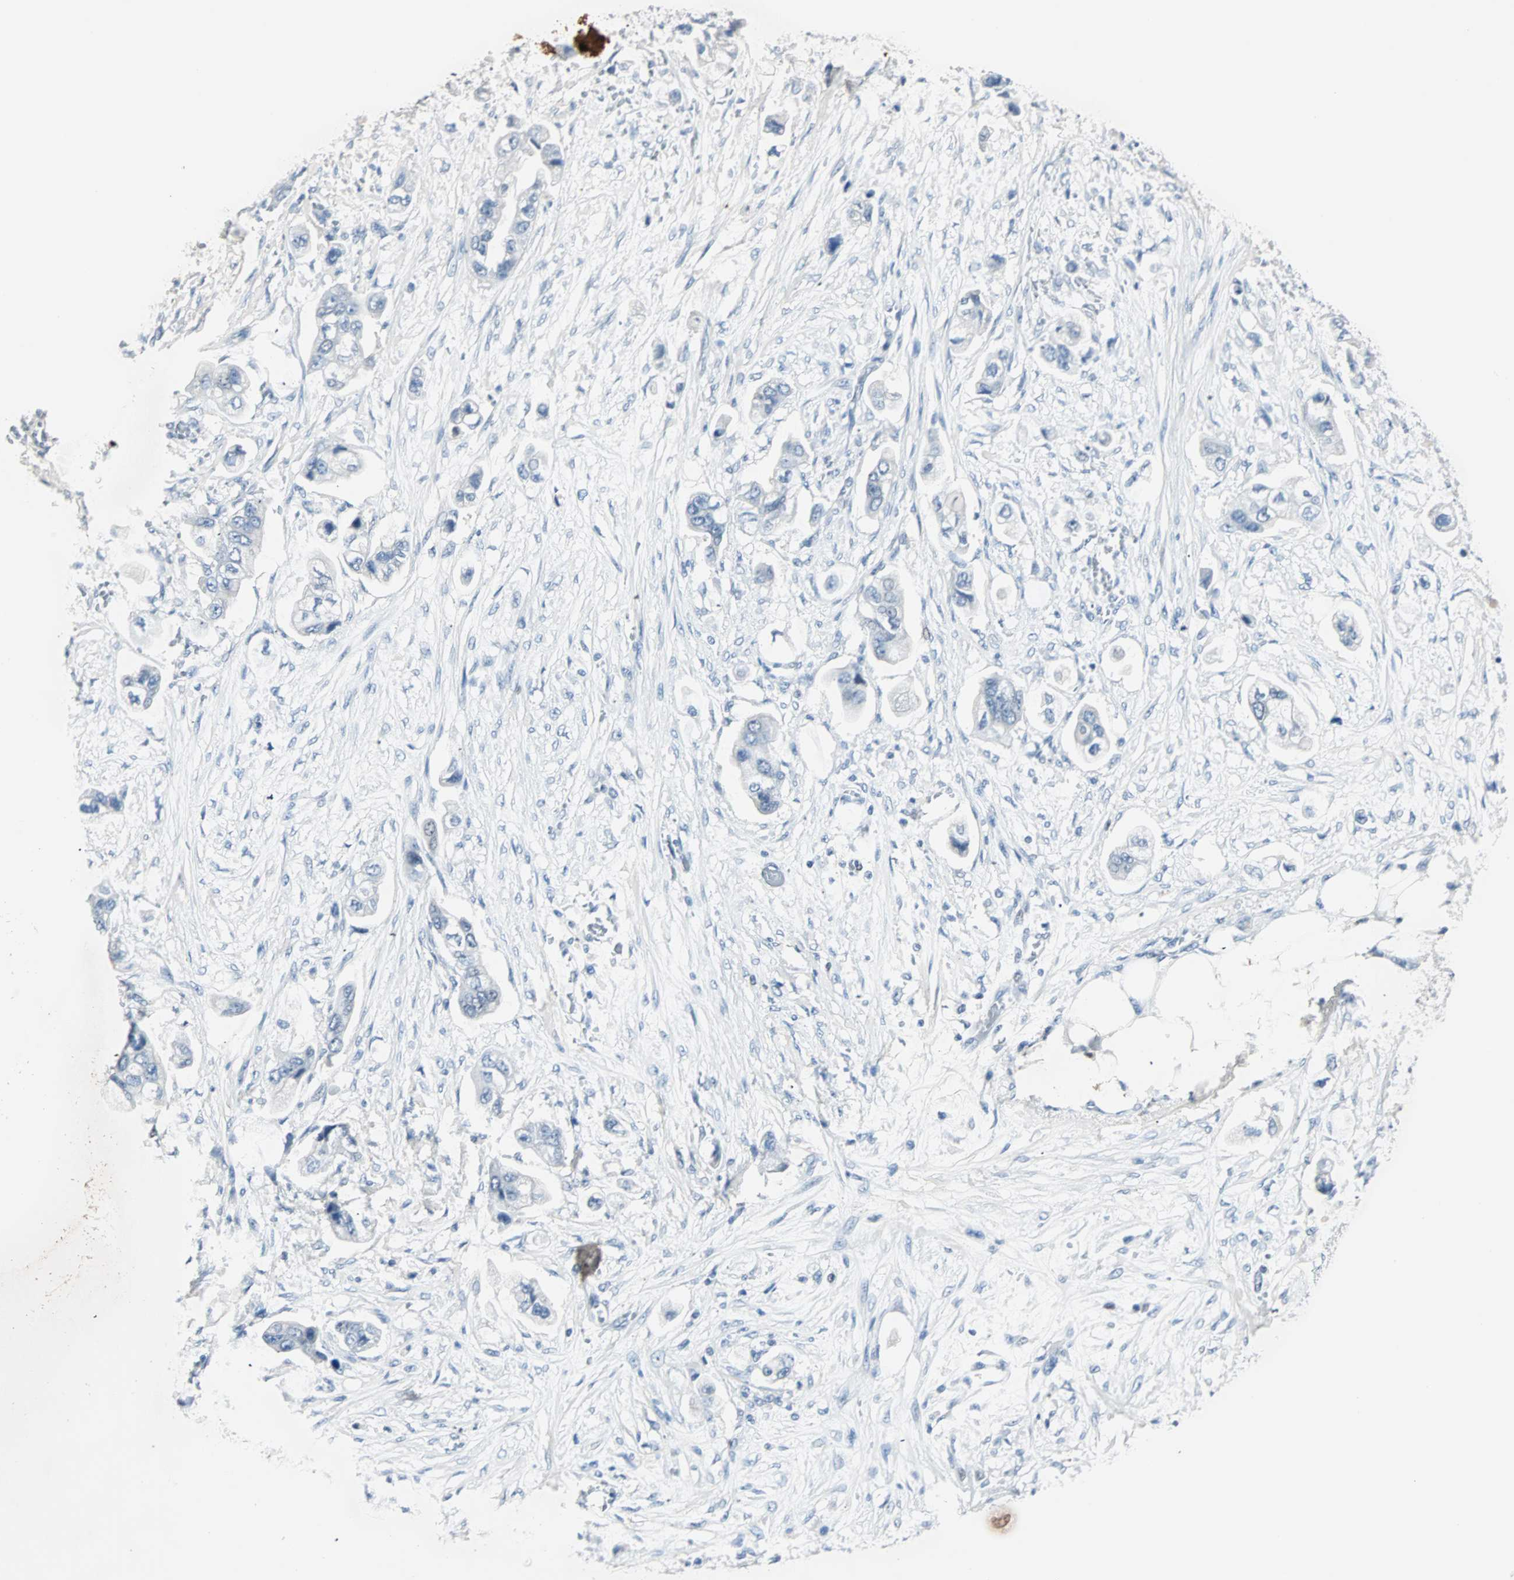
{"staining": {"intensity": "negative", "quantity": "none", "location": "none"}, "tissue": "stomach cancer", "cell_type": "Tumor cells", "image_type": "cancer", "snomed": [{"axis": "morphology", "description": "Adenocarcinoma, NOS"}, {"axis": "topography", "description": "Stomach"}], "caption": "There is no significant staining in tumor cells of stomach cancer (adenocarcinoma). Nuclei are stained in blue.", "gene": "CCNE2", "patient": {"sex": "male", "age": 62}}